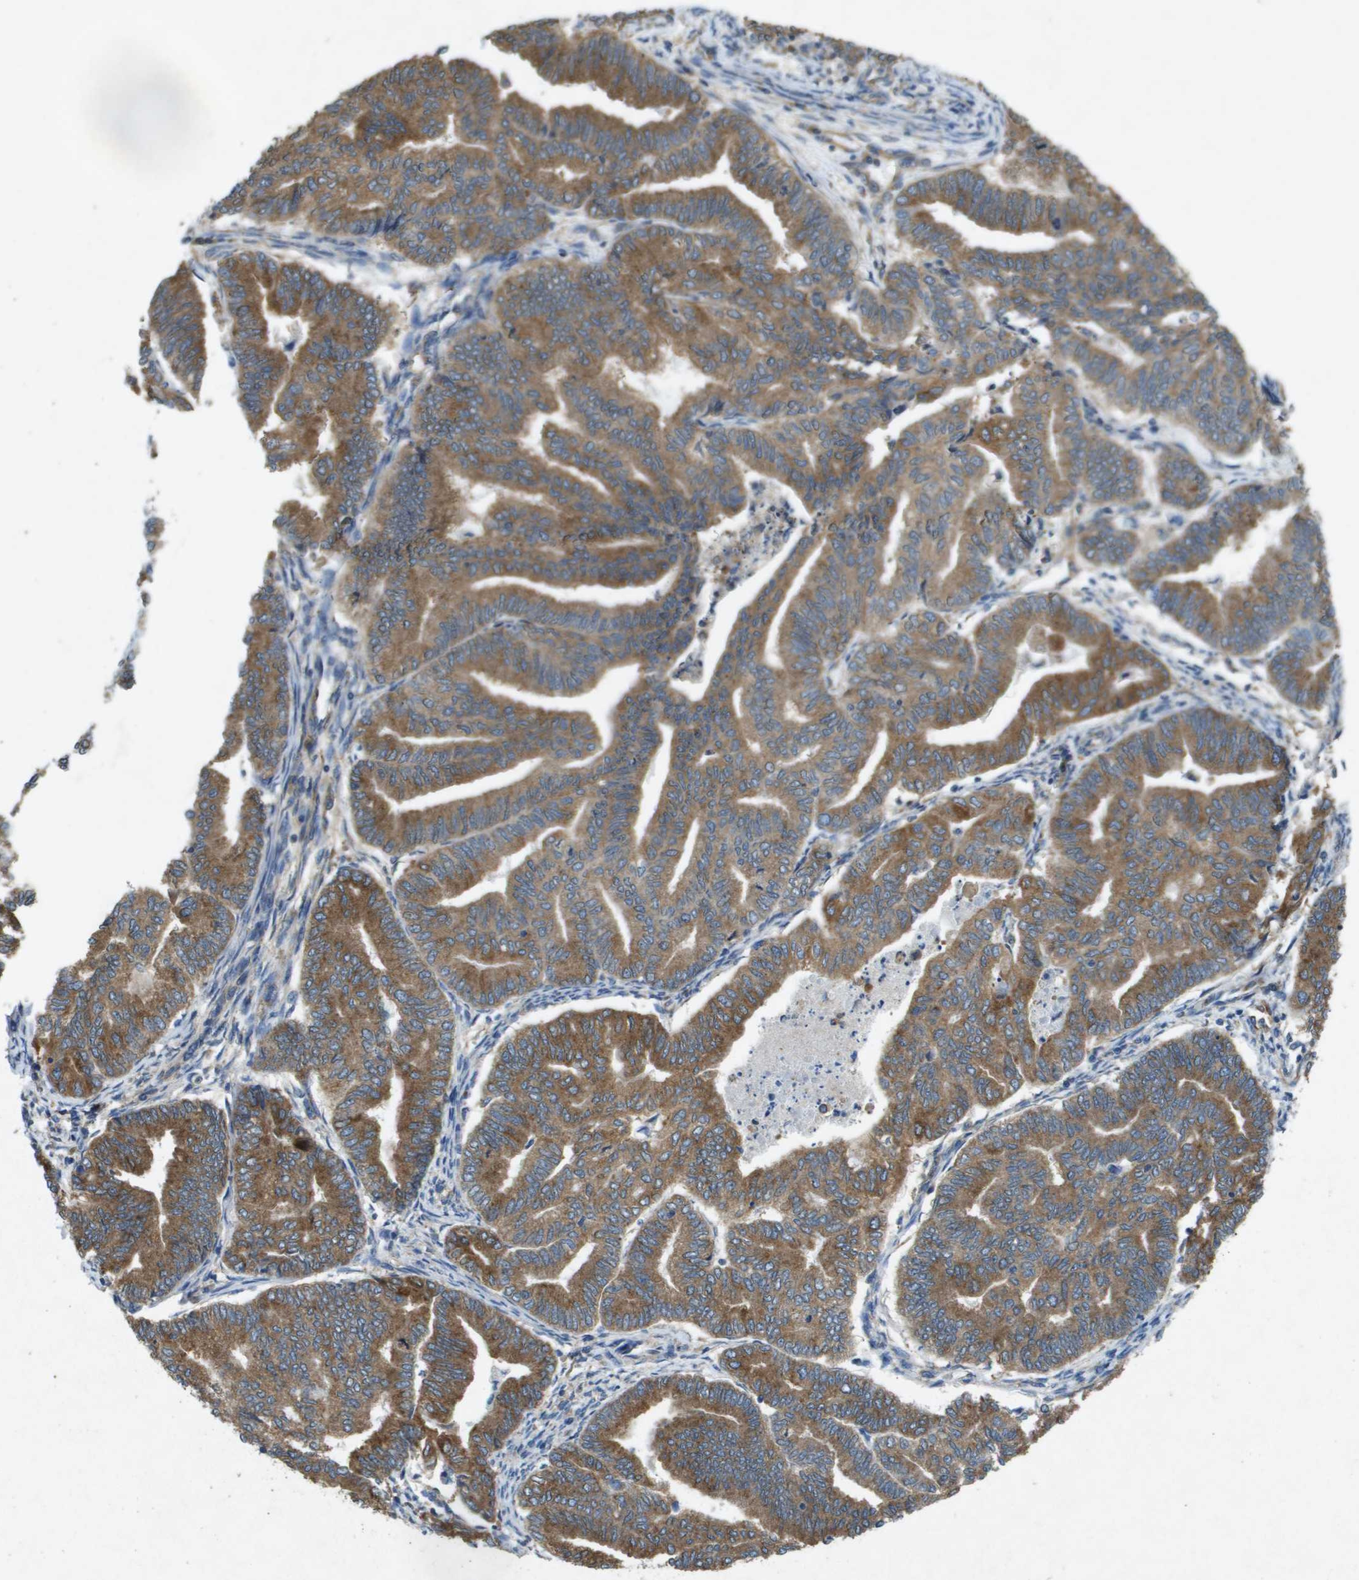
{"staining": {"intensity": "moderate", "quantity": ">75%", "location": "cytoplasmic/membranous"}, "tissue": "endometrial cancer", "cell_type": "Tumor cells", "image_type": "cancer", "snomed": [{"axis": "morphology", "description": "Adenocarcinoma, NOS"}, {"axis": "topography", "description": "Endometrium"}], "caption": "This is a histology image of immunohistochemistry (IHC) staining of endometrial cancer, which shows moderate staining in the cytoplasmic/membranous of tumor cells.", "gene": "PTPRT", "patient": {"sex": "female", "age": 79}}